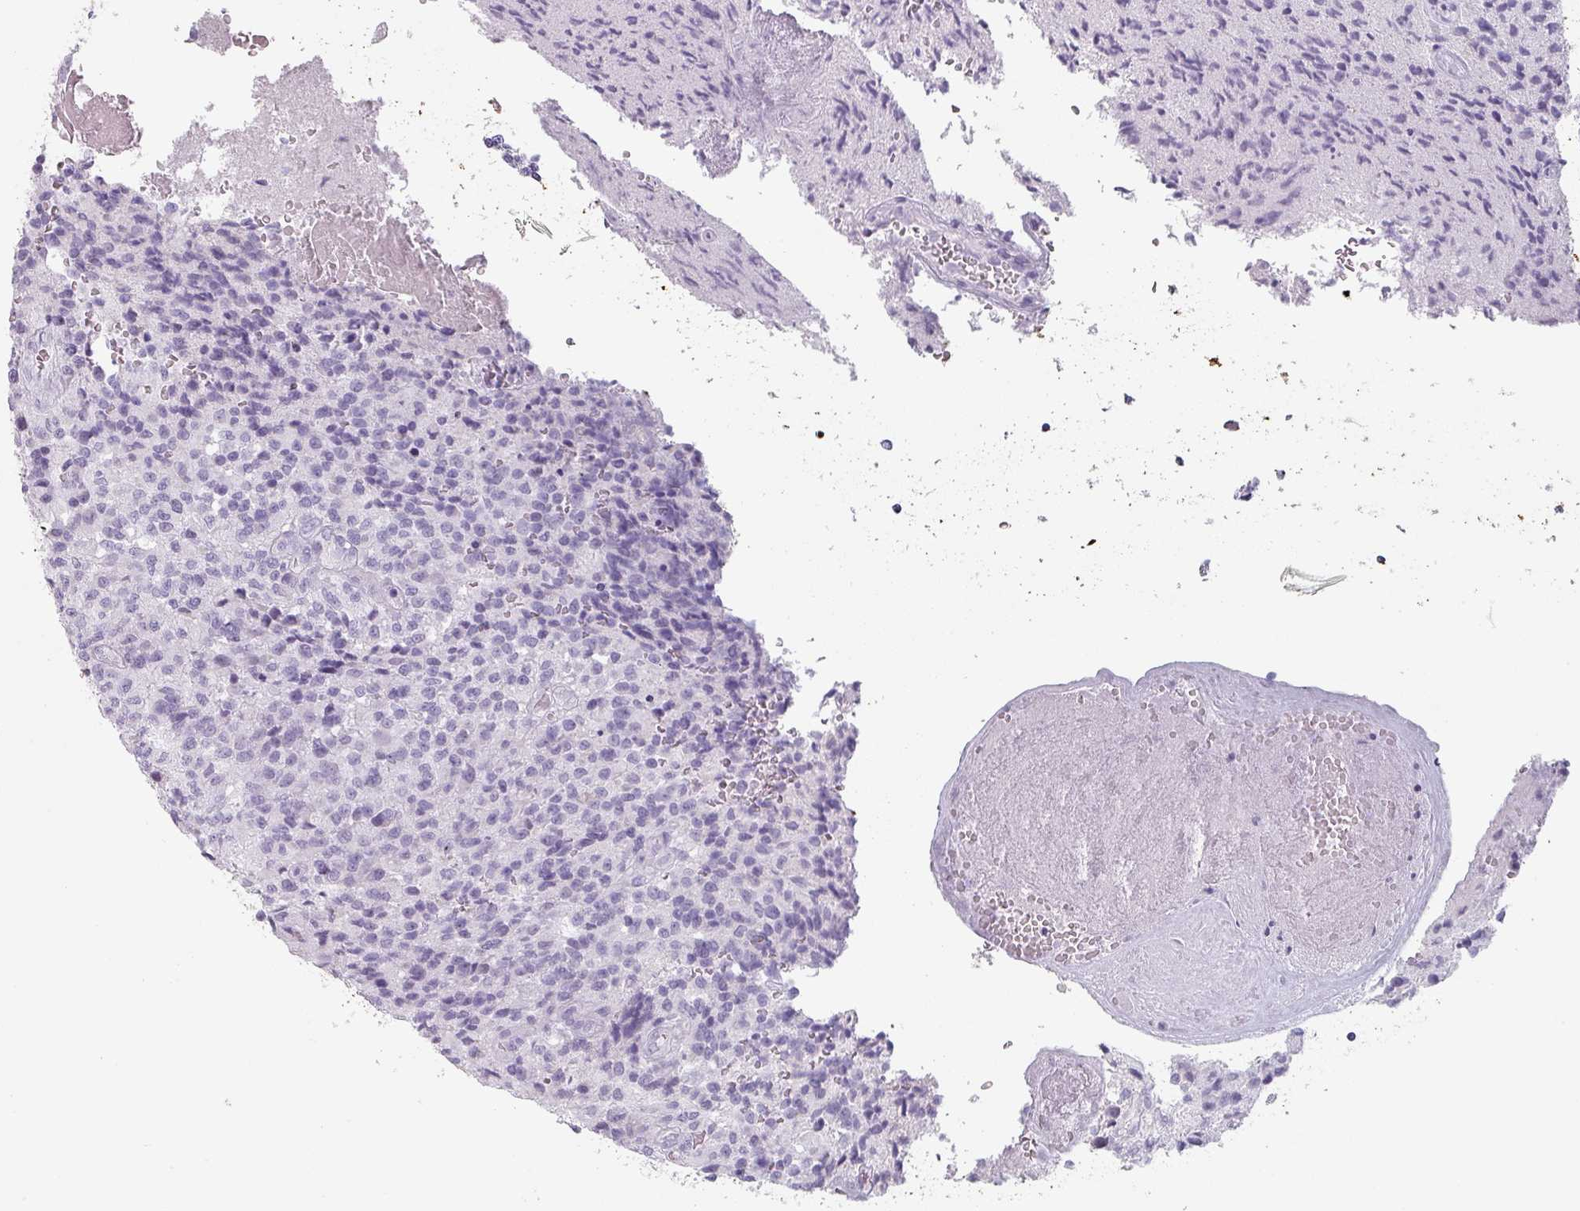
{"staining": {"intensity": "negative", "quantity": "none", "location": "none"}, "tissue": "glioma", "cell_type": "Tumor cells", "image_type": "cancer", "snomed": [{"axis": "morphology", "description": "Normal tissue, NOS"}, {"axis": "morphology", "description": "Glioma, malignant, High grade"}, {"axis": "topography", "description": "Cerebral cortex"}], "caption": "The histopathology image displays no significant staining in tumor cells of glioma. Nuclei are stained in blue.", "gene": "SFTPA1", "patient": {"sex": "male", "age": 56}}